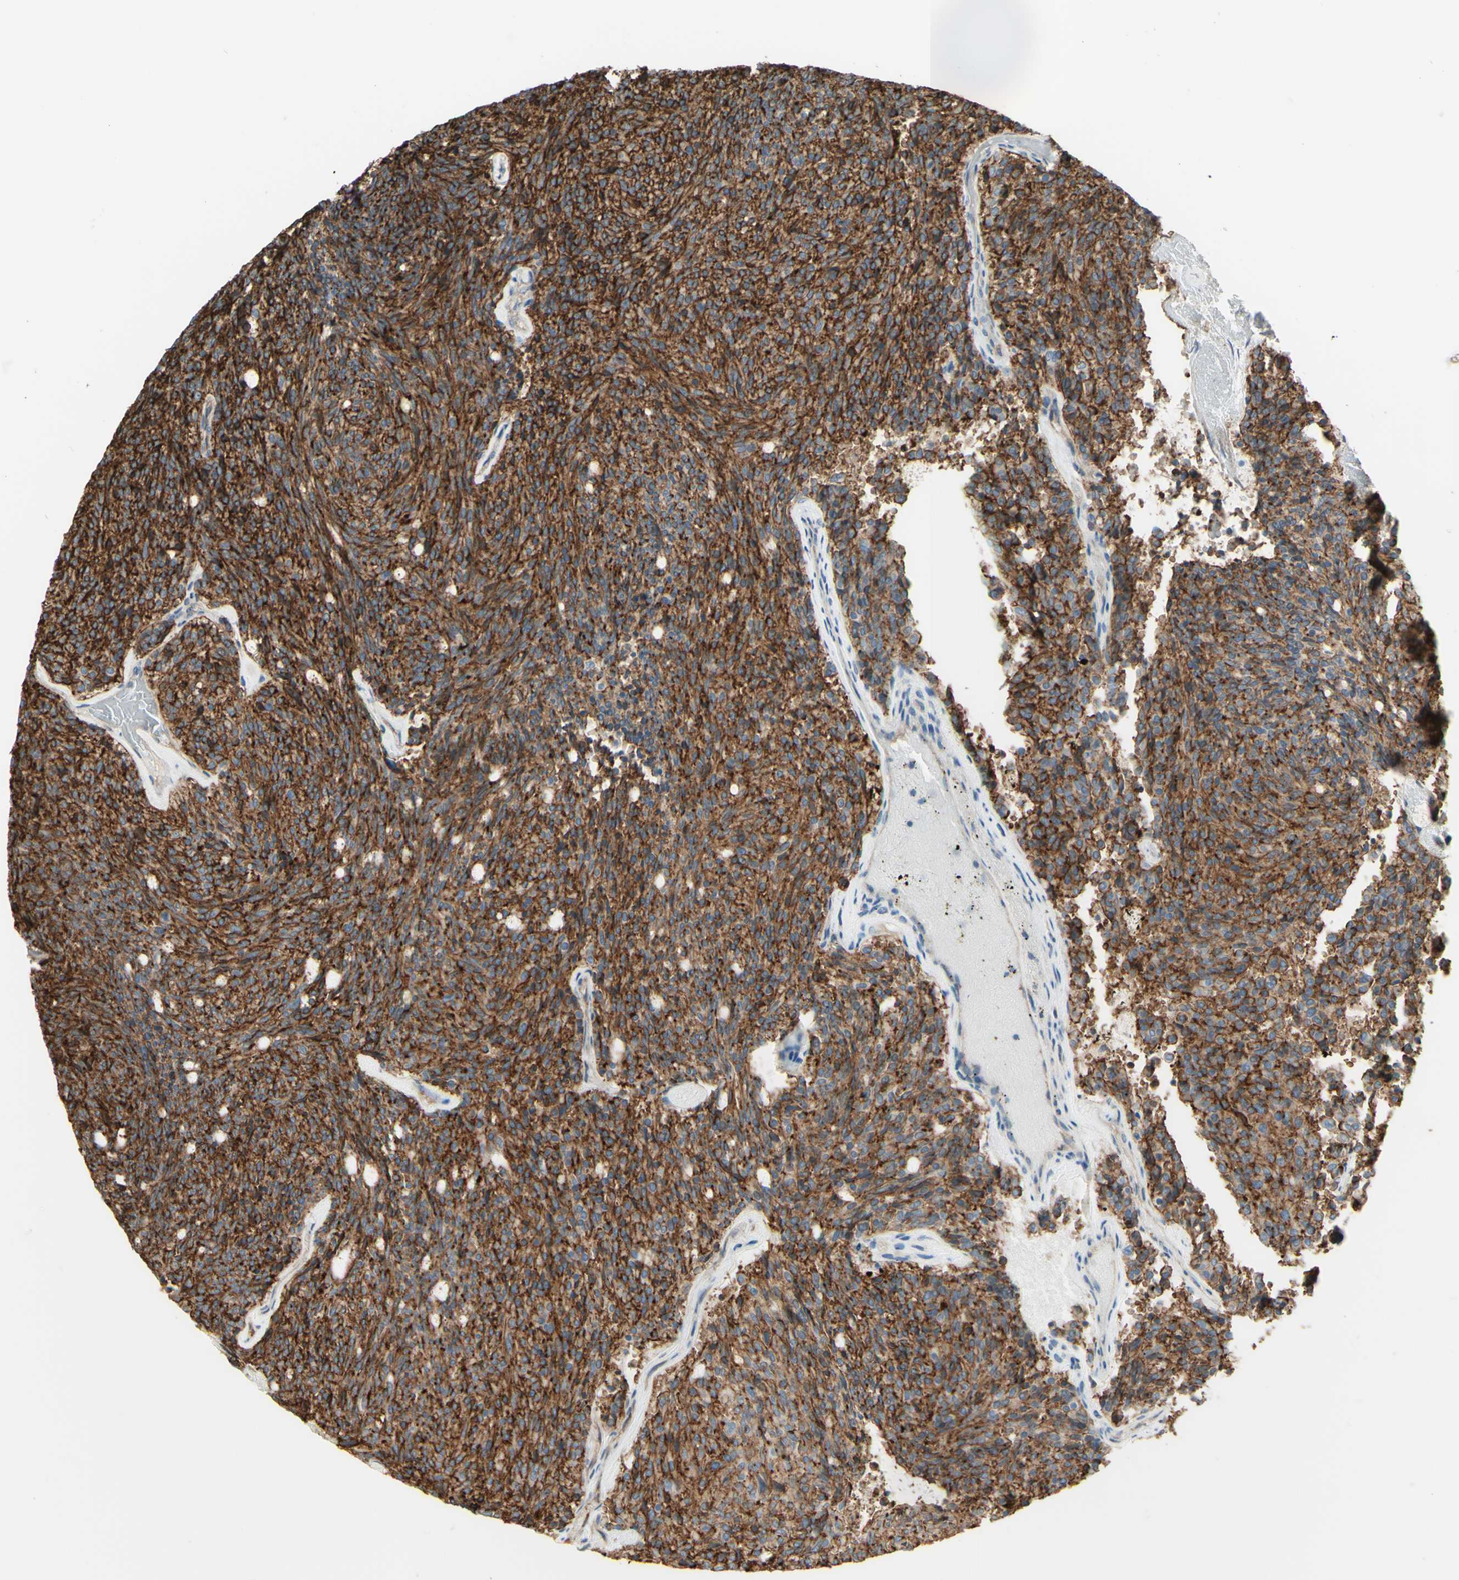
{"staining": {"intensity": "strong", "quantity": ">75%", "location": "cytoplasmic/membranous"}, "tissue": "carcinoid", "cell_type": "Tumor cells", "image_type": "cancer", "snomed": [{"axis": "morphology", "description": "Carcinoid, malignant, NOS"}, {"axis": "topography", "description": "Pancreas"}], "caption": "This is an image of IHC staining of carcinoid, which shows strong staining in the cytoplasmic/membranous of tumor cells.", "gene": "RNF149", "patient": {"sex": "female", "age": 54}}